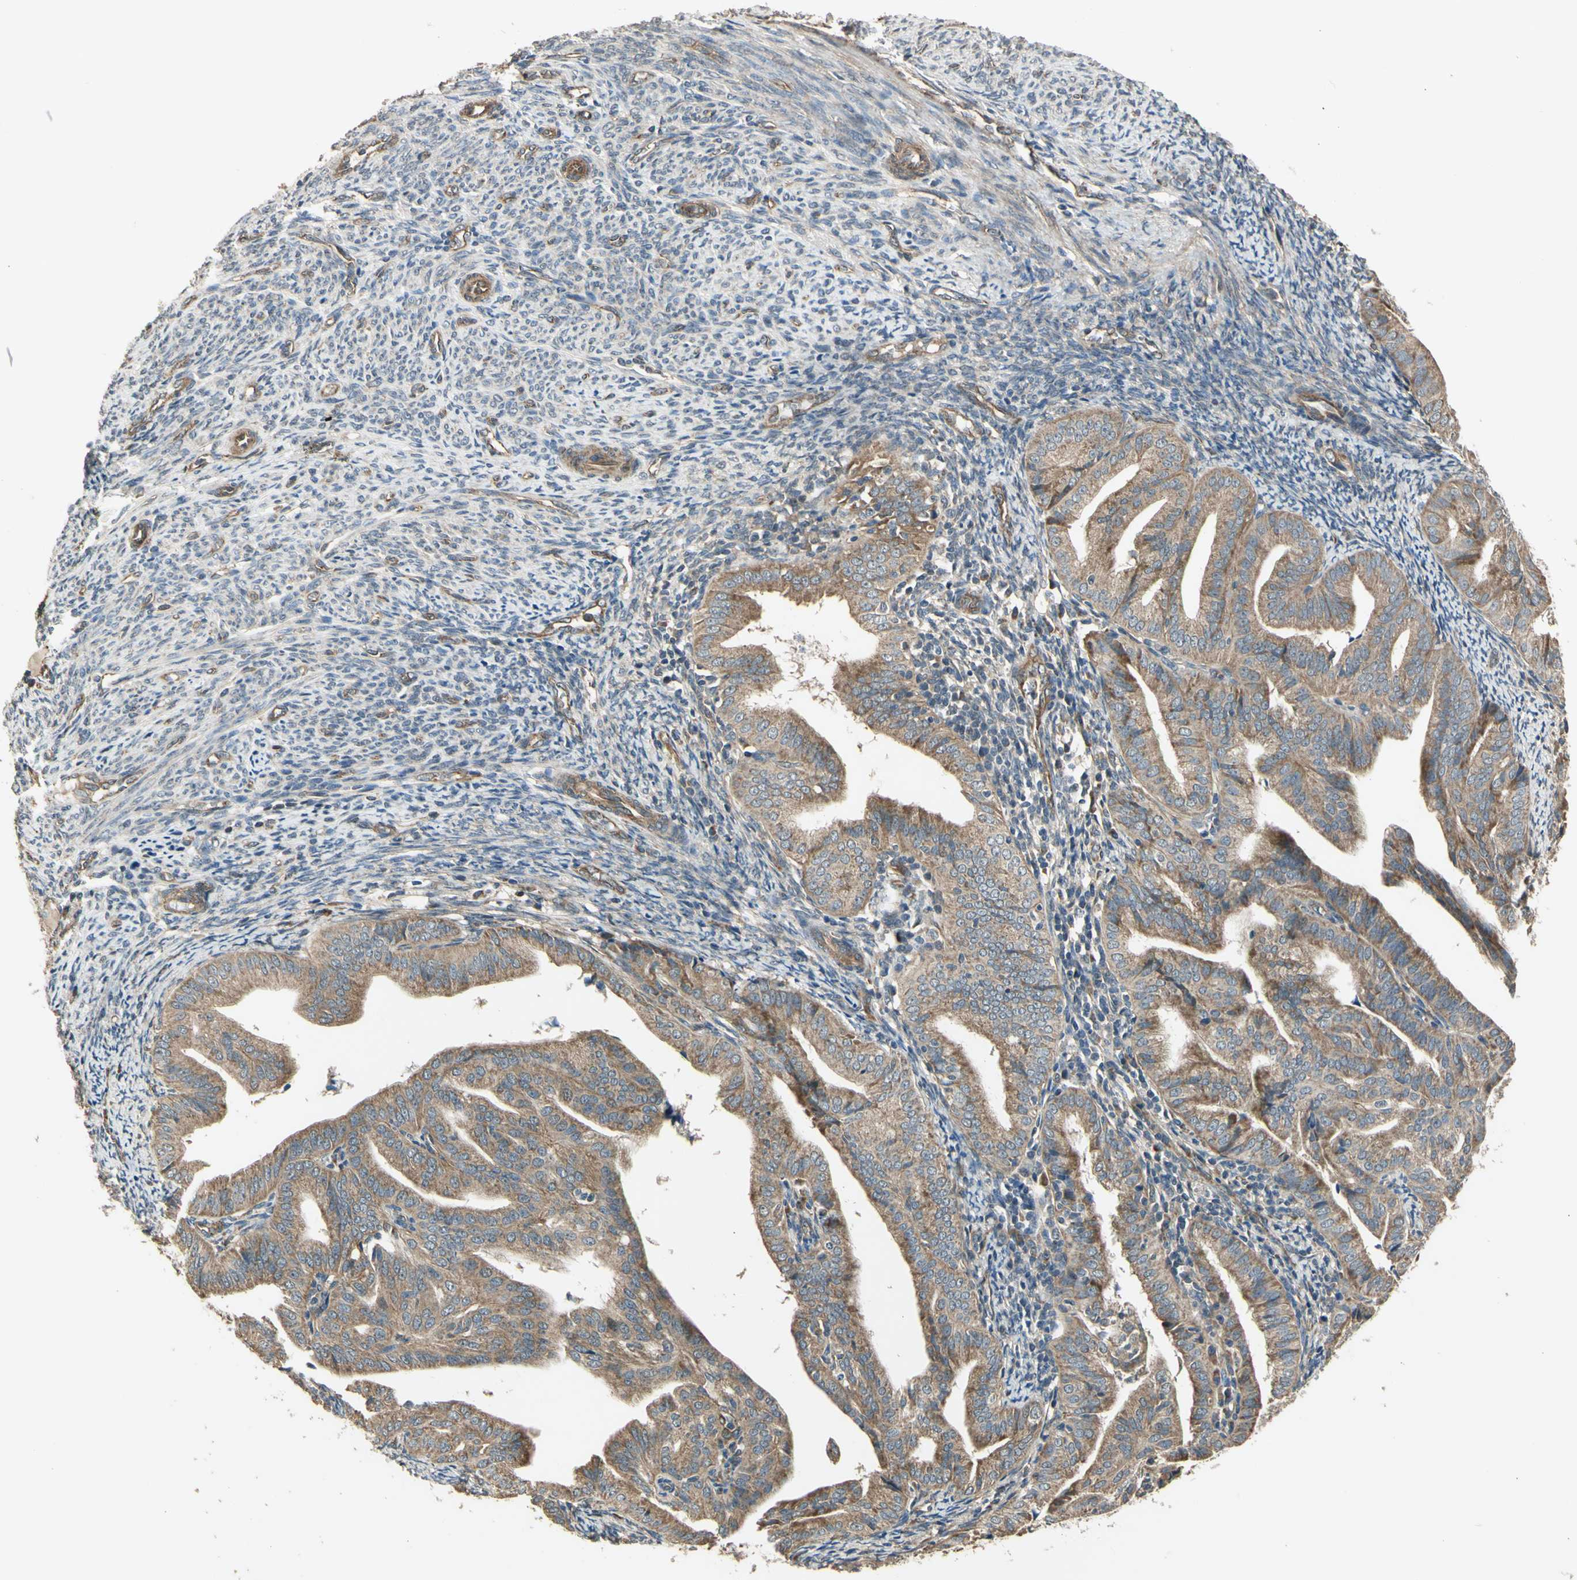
{"staining": {"intensity": "moderate", "quantity": ">75%", "location": "cytoplasmic/membranous"}, "tissue": "endometrial cancer", "cell_type": "Tumor cells", "image_type": "cancer", "snomed": [{"axis": "morphology", "description": "Adenocarcinoma, NOS"}, {"axis": "topography", "description": "Endometrium"}], "caption": "Immunohistochemical staining of human endometrial cancer (adenocarcinoma) displays medium levels of moderate cytoplasmic/membranous protein expression in approximately >75% of tumor cells. Using DAB (3,3'-diaminobenzidine) (brown) and hematoxylin (blue) stains, captured at high magnification using brightfield microscopy.", "gene": "EFNB2", "patient": {"sex": "female", "age": 58}}